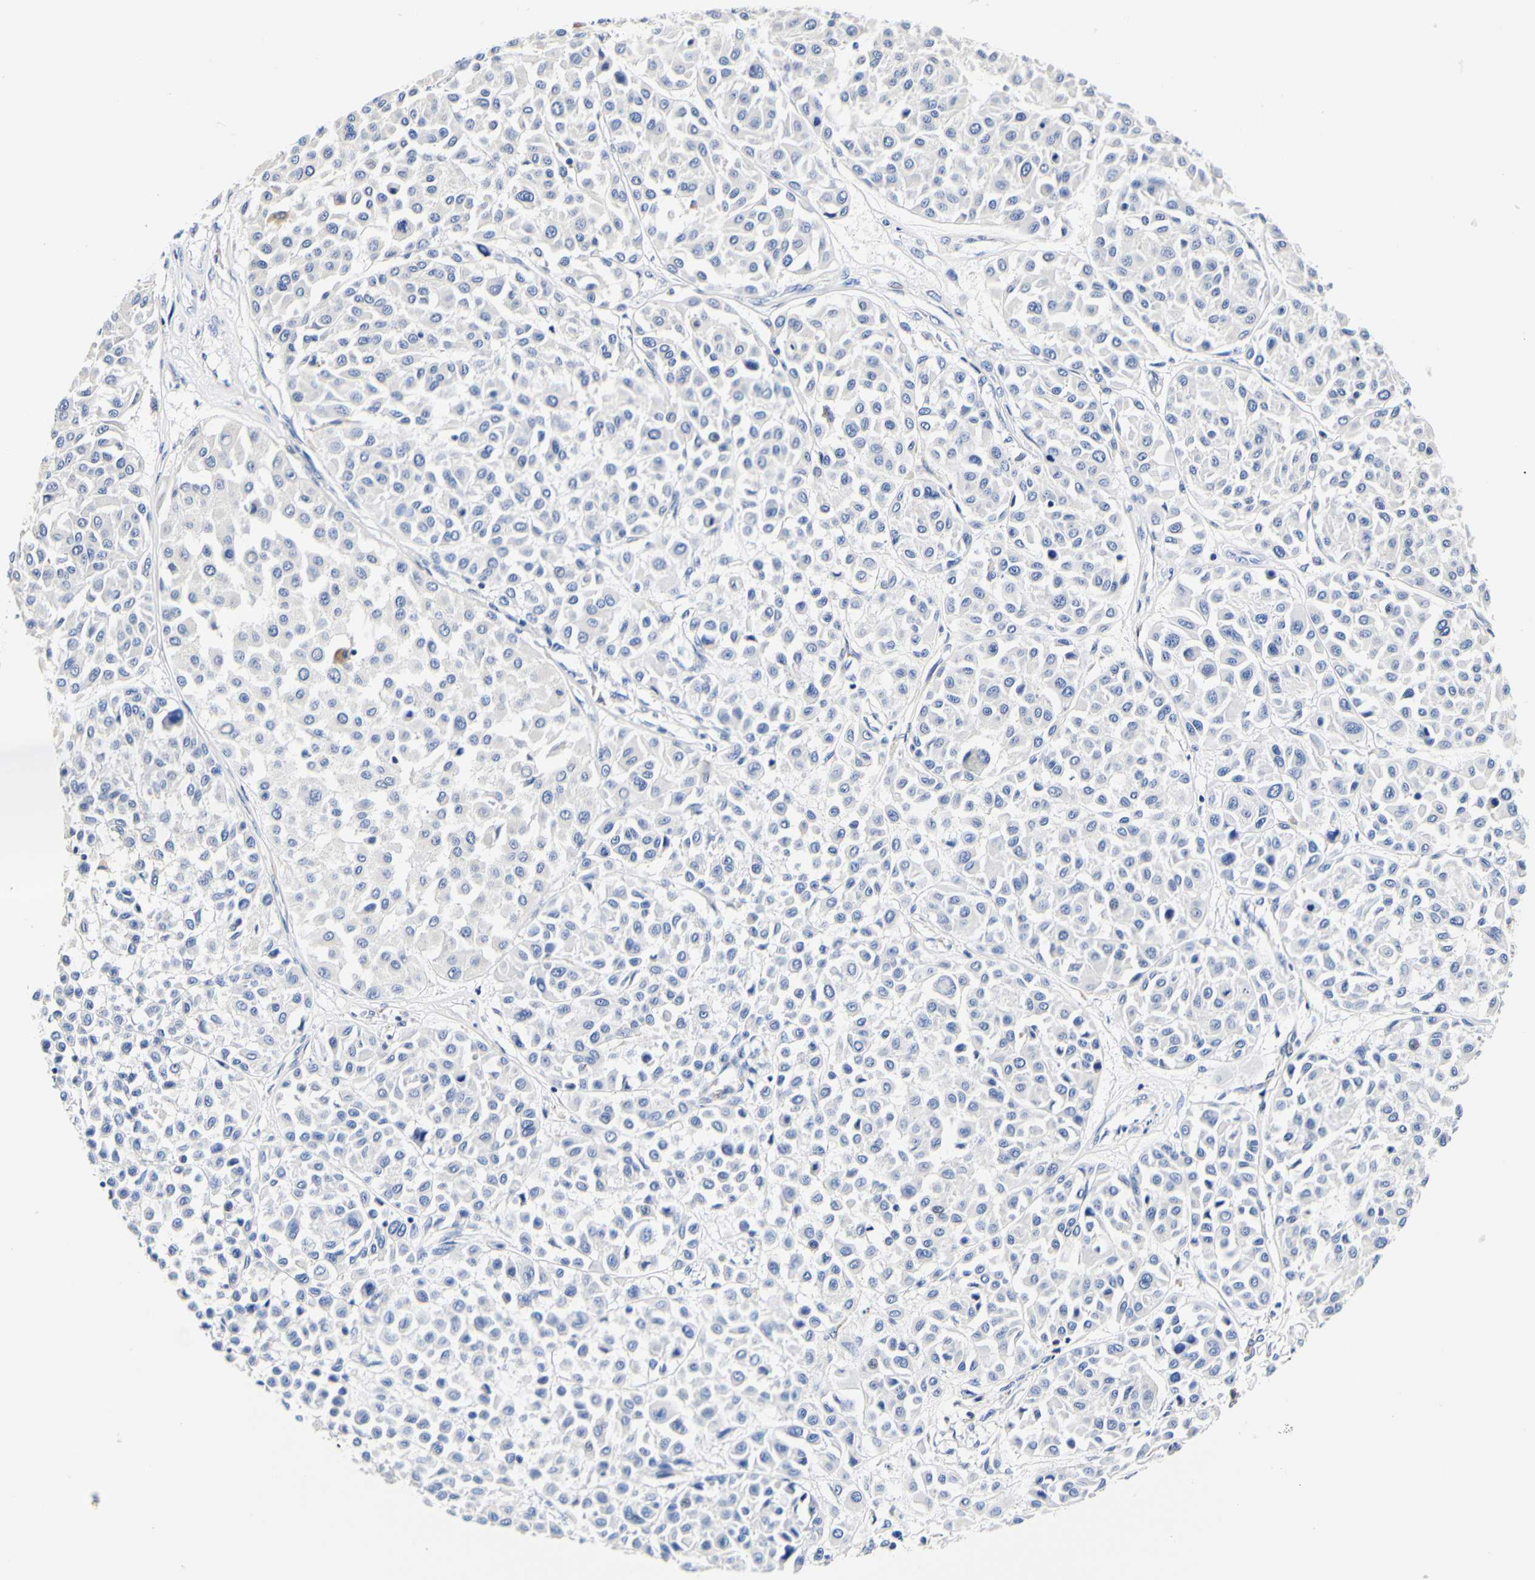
{"staining": {"intensity": "negative", "quantity": "none", "location": "none"}, "tissue": "melanoma", "cell_type": "Tumor cells", "image_type": "cancer", "snomed": [{"axis": "morphology", "description": "Malignant melanoma, Metastatic site"}, {"axis": "topography", "description": "Soft tissue"}], "caption": "DAB immunohistochemical staining of malignant melanoma (metastatic site) shows no significant staining in tumor cells.", "gene": "CAMK4", "patient": {"sex": "male", "age": 41}}